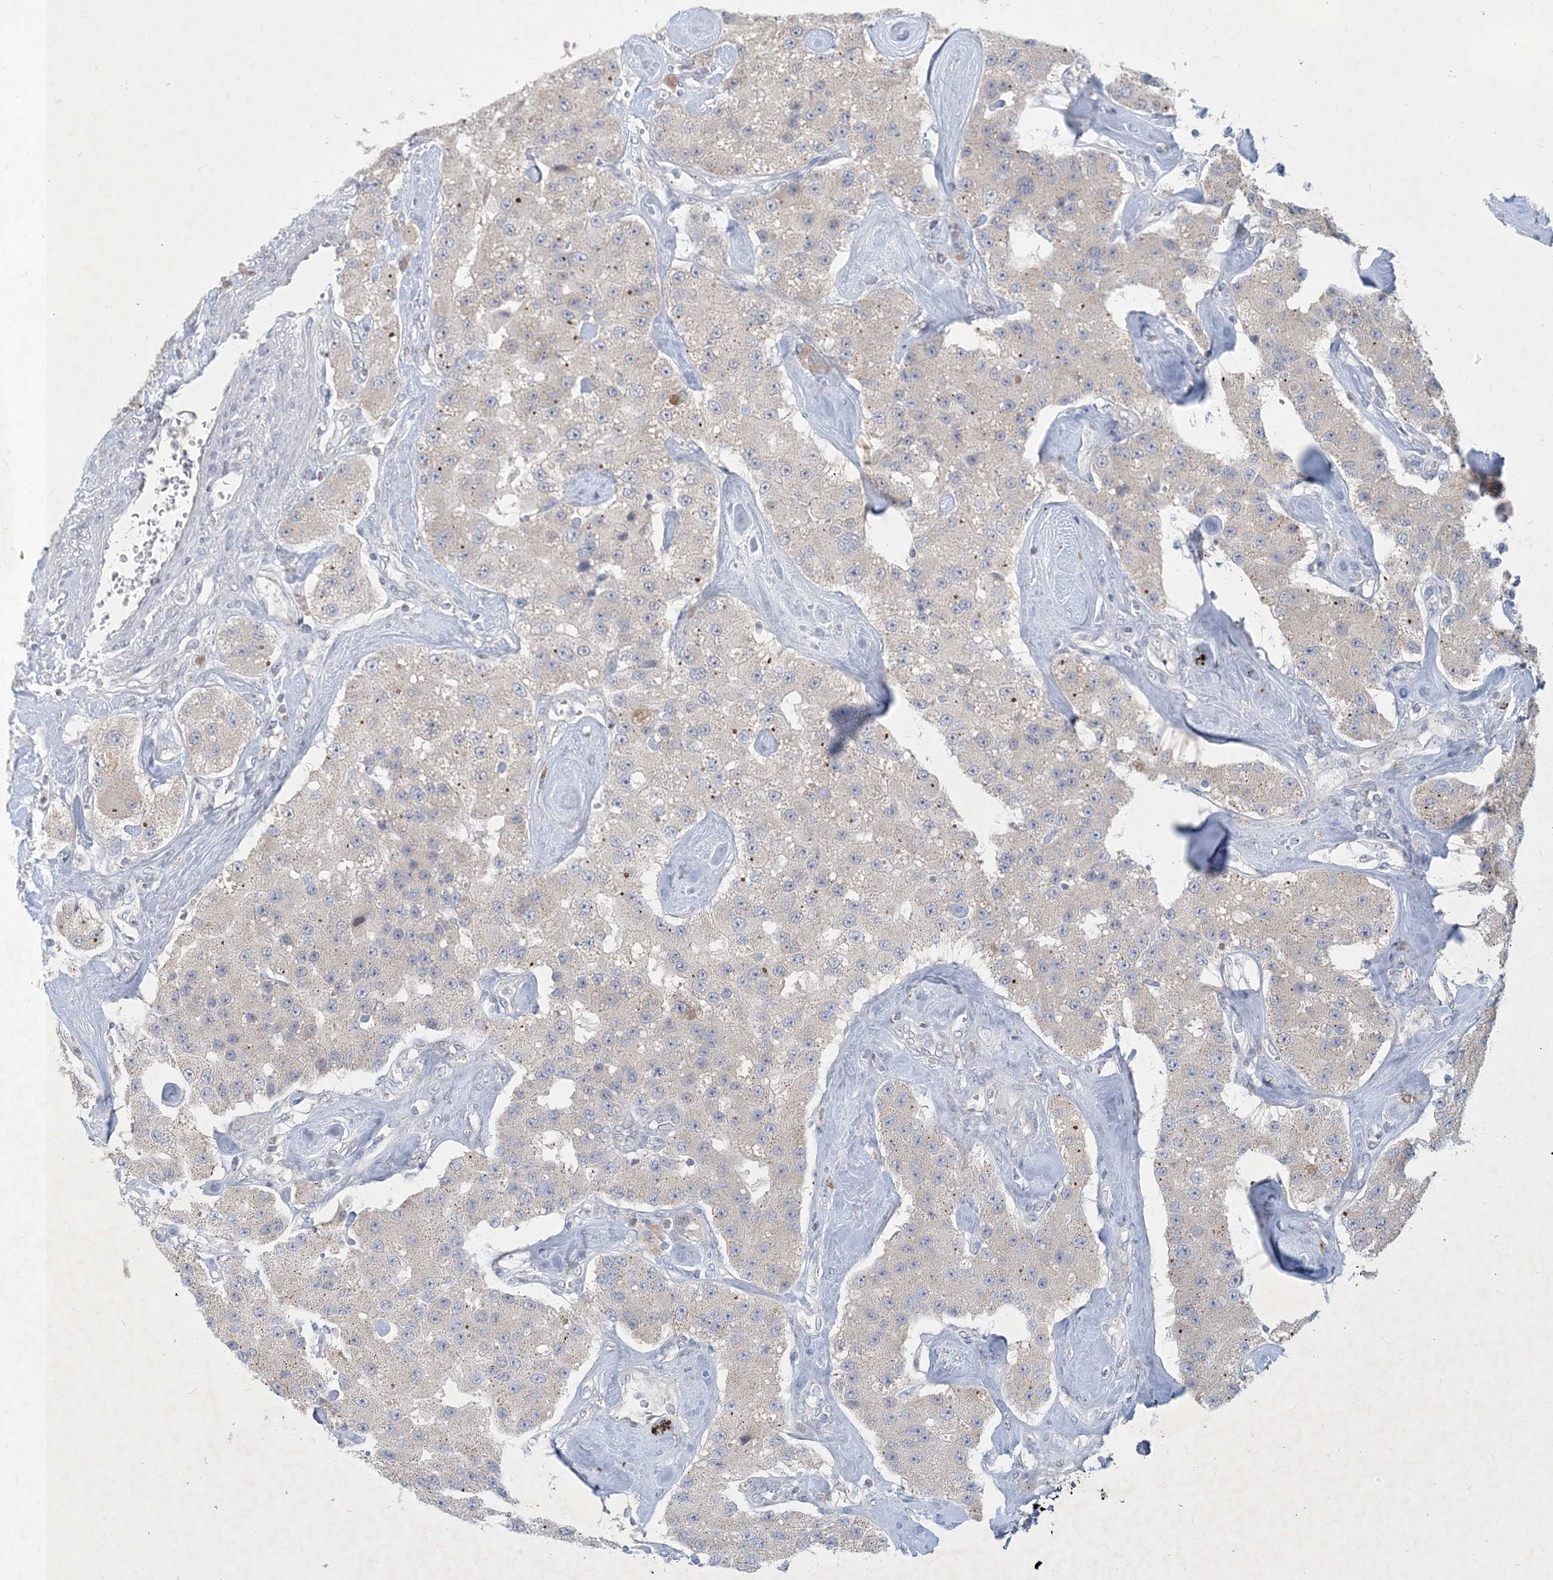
{"staining": {"intensity": "weak", "quantity": "<25%", "location": "cytoplasmic/membranous"}, "tissue": "carcinoid", "cell_type": "Tumor cells", "image_type": "cancer", "snomed": [{"axis": "morphology", "description": "Carcinoid, malignant, NOS"}, {"axis": "topography", "description": "Pancreas"}], "caption": "This is an IHC image of human carcinoid. There is no staining in tumor cells.", "gene": "CCDC14", "patient": {"sex": "male", "age": 41}}